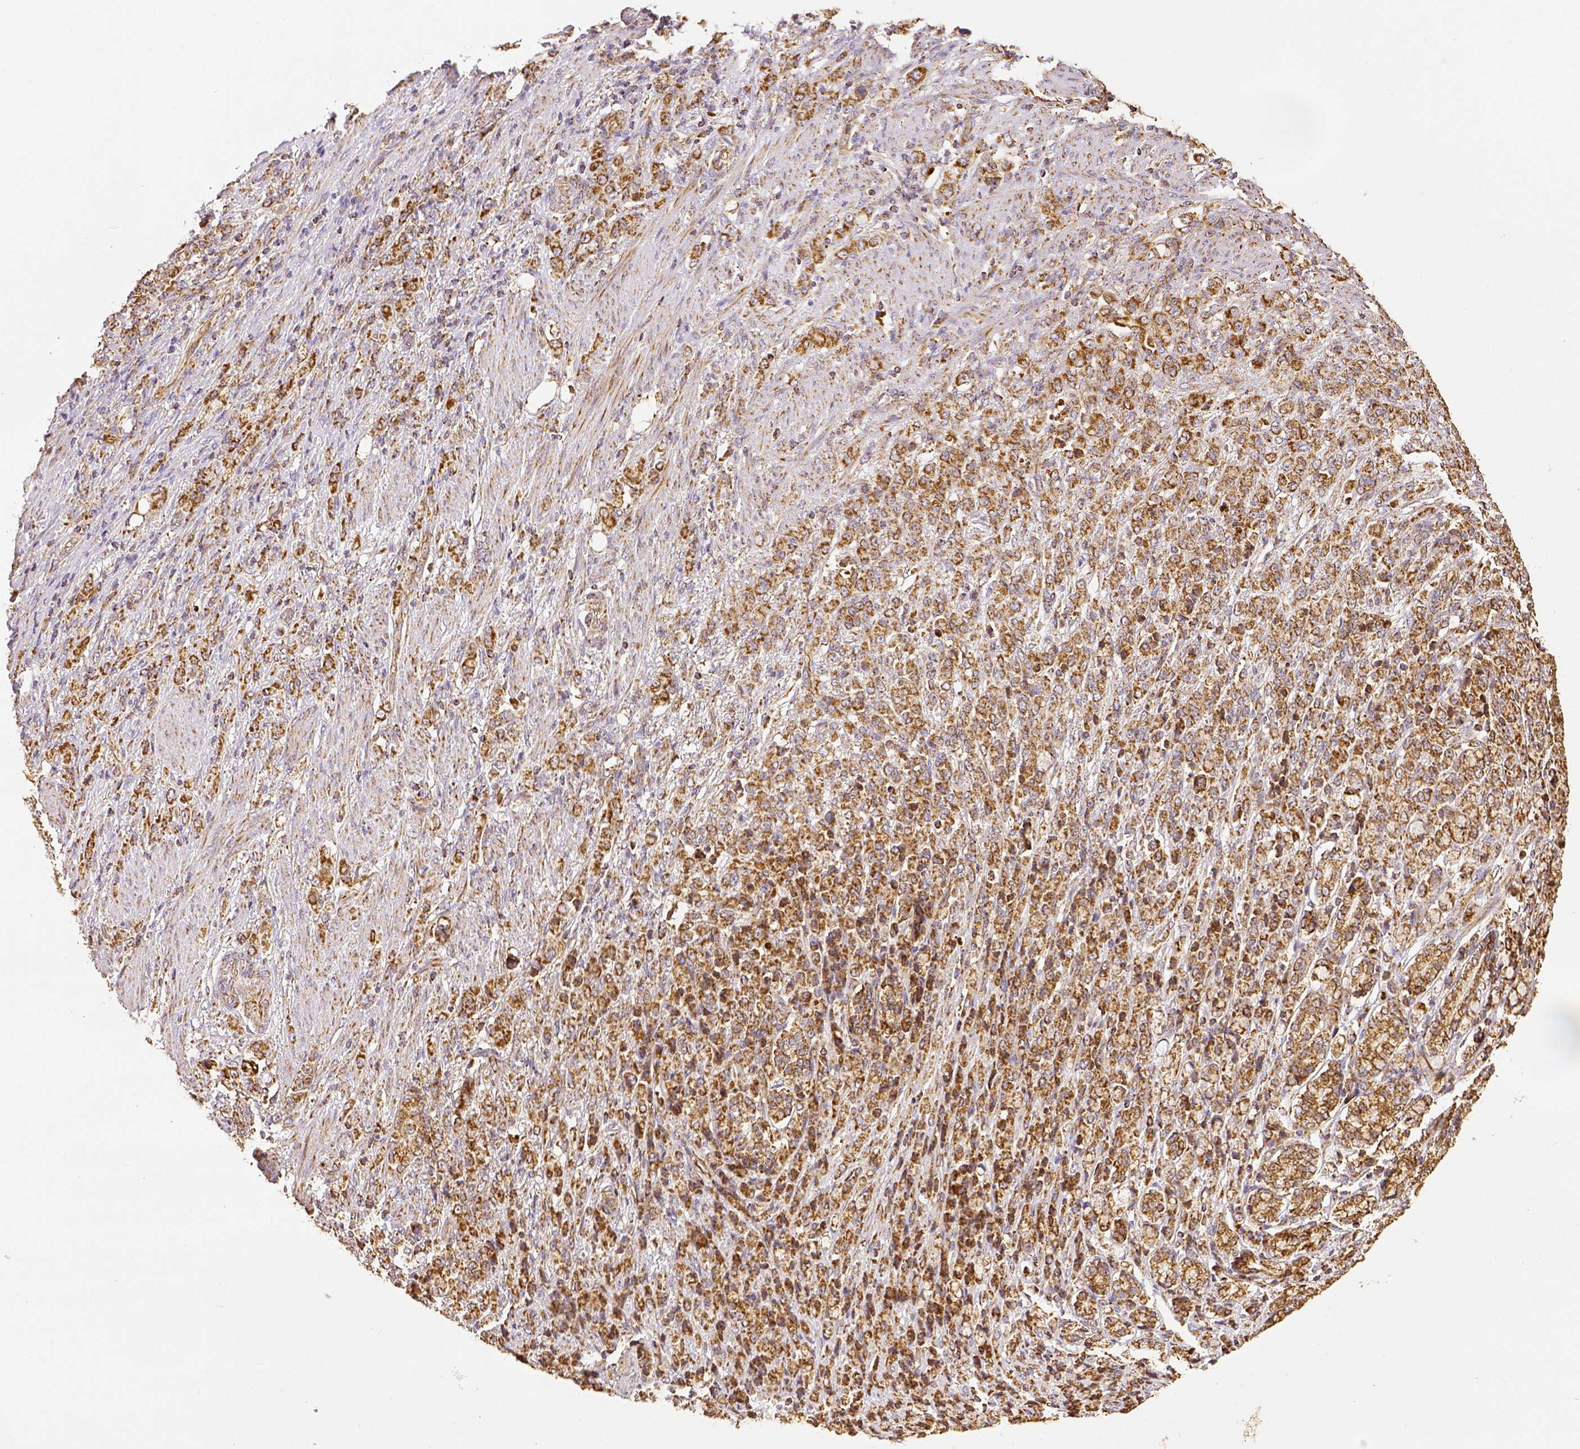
{"staining": {"intensity": "moderate", "quantity": ">75%", "location": "cytoplasmic/membranous"}, "tissue": "stomach cancer", "cell_type": "Tumor cells", "image_type": "cancer", "snomed": [{"axis": "morphology", "description": "Adenocarcinoma, NOS"}, {"axis": "topography", "description": "Stomach"}], "caption": "A brown stain labels moderate cytoplasmic/membranous positivity of a protein in adenocarcinoma (stomach) tumor cells. Using DAB (3,3'-diaminobenzidine) (brown) and hematoxylin (blue) stains, captured at high magnification using brightfield microscopy.", "gene": "SDHB", "patient": {"sex": "female", "age": 79}}